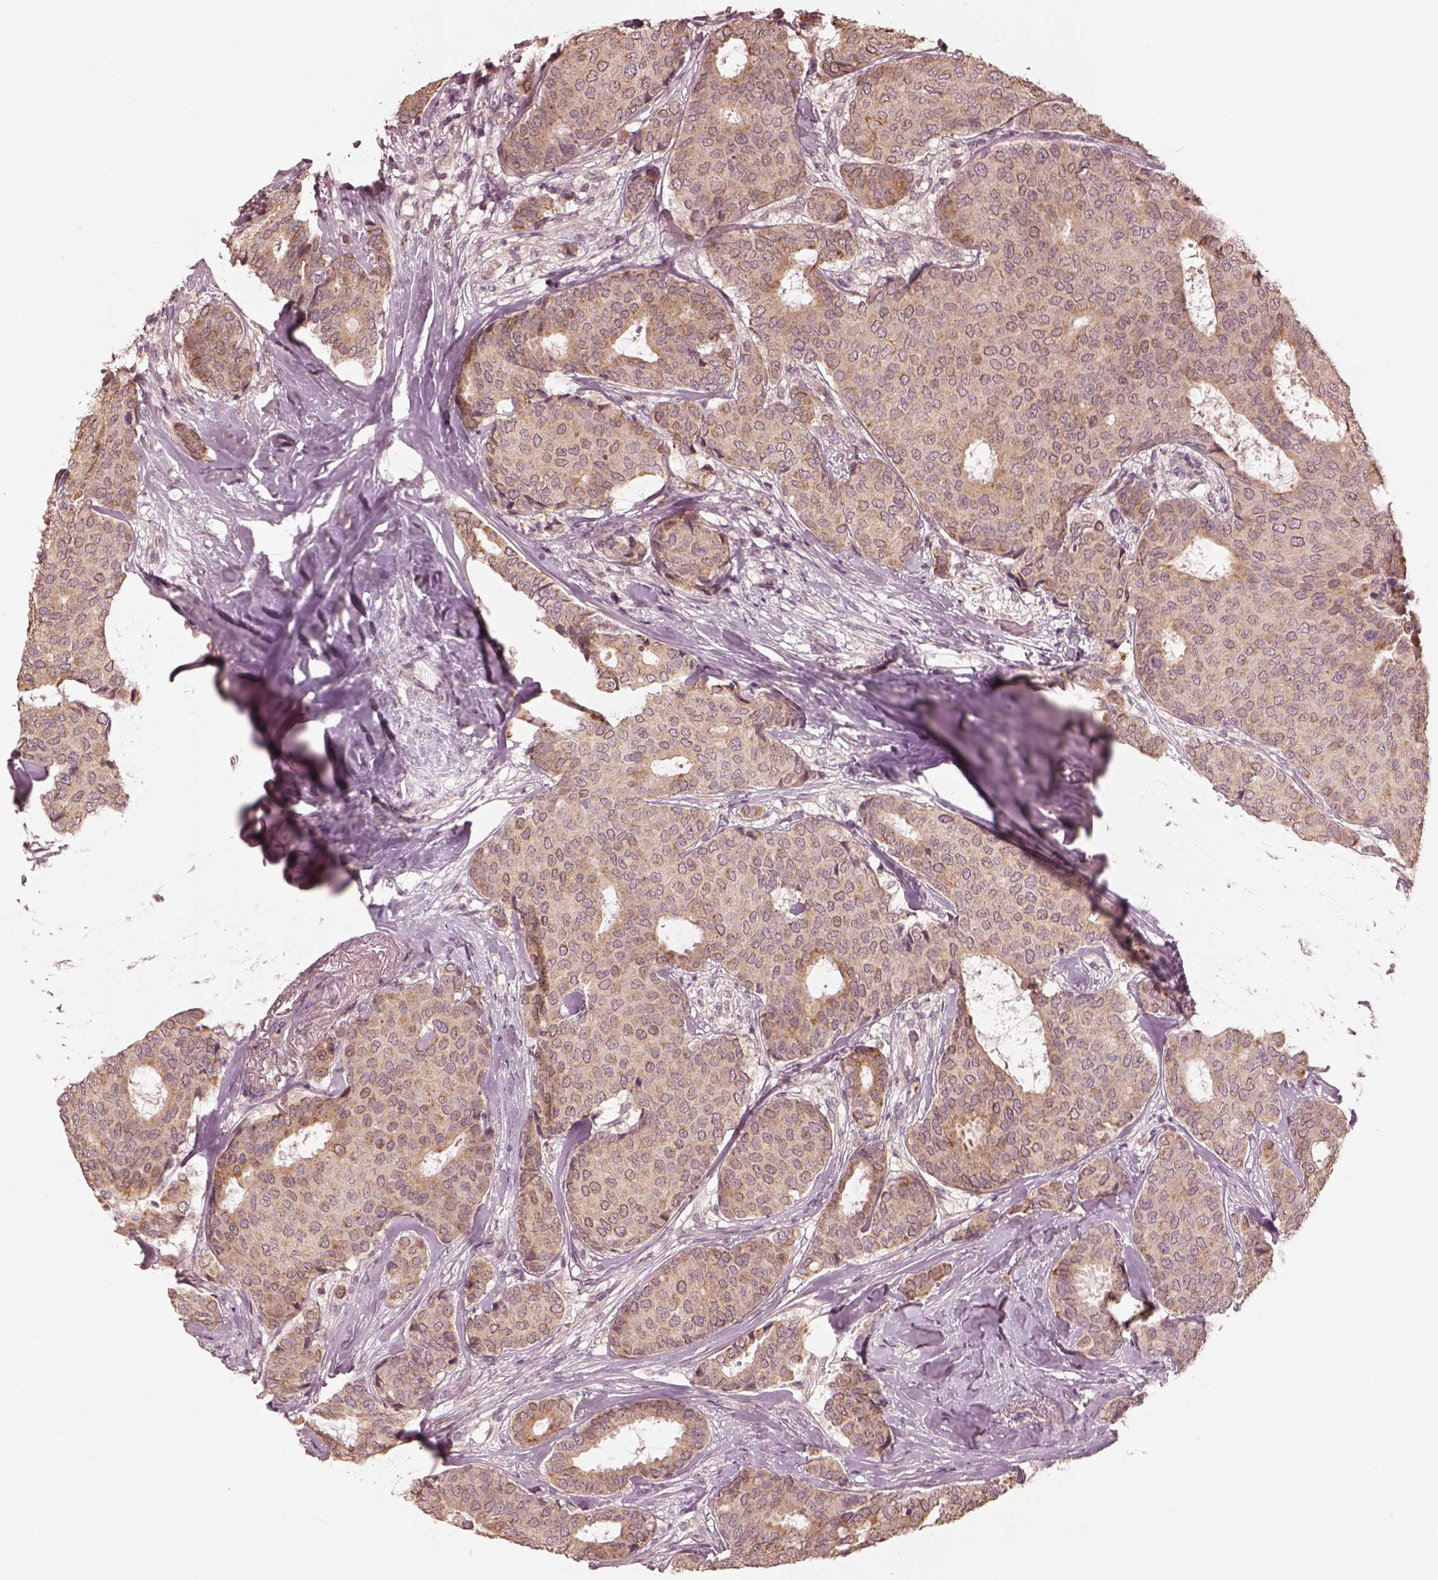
{"staining": {"intensity": "moderate", "quantity": "25%-75%", "location": "cytoplasmic/membranous"}, "tissue": "breast cancer", "cell_type": "Tumor cells", "image_type": "cancer", "snomed": [{"axis": "morphology", "description": "Duct carcinoma"}, {"axis": "topography", "description": "Breast"}], "caption": "Immunohistochemical staining of breast cancer (invasive ductal carcinoma) reveals moderate cytoplasmic/membranous protein positivity in approximately 25%-75% of tumor cells.", "gene": "SLC25A46", "patient": {"sex": "female", "age": 75}}